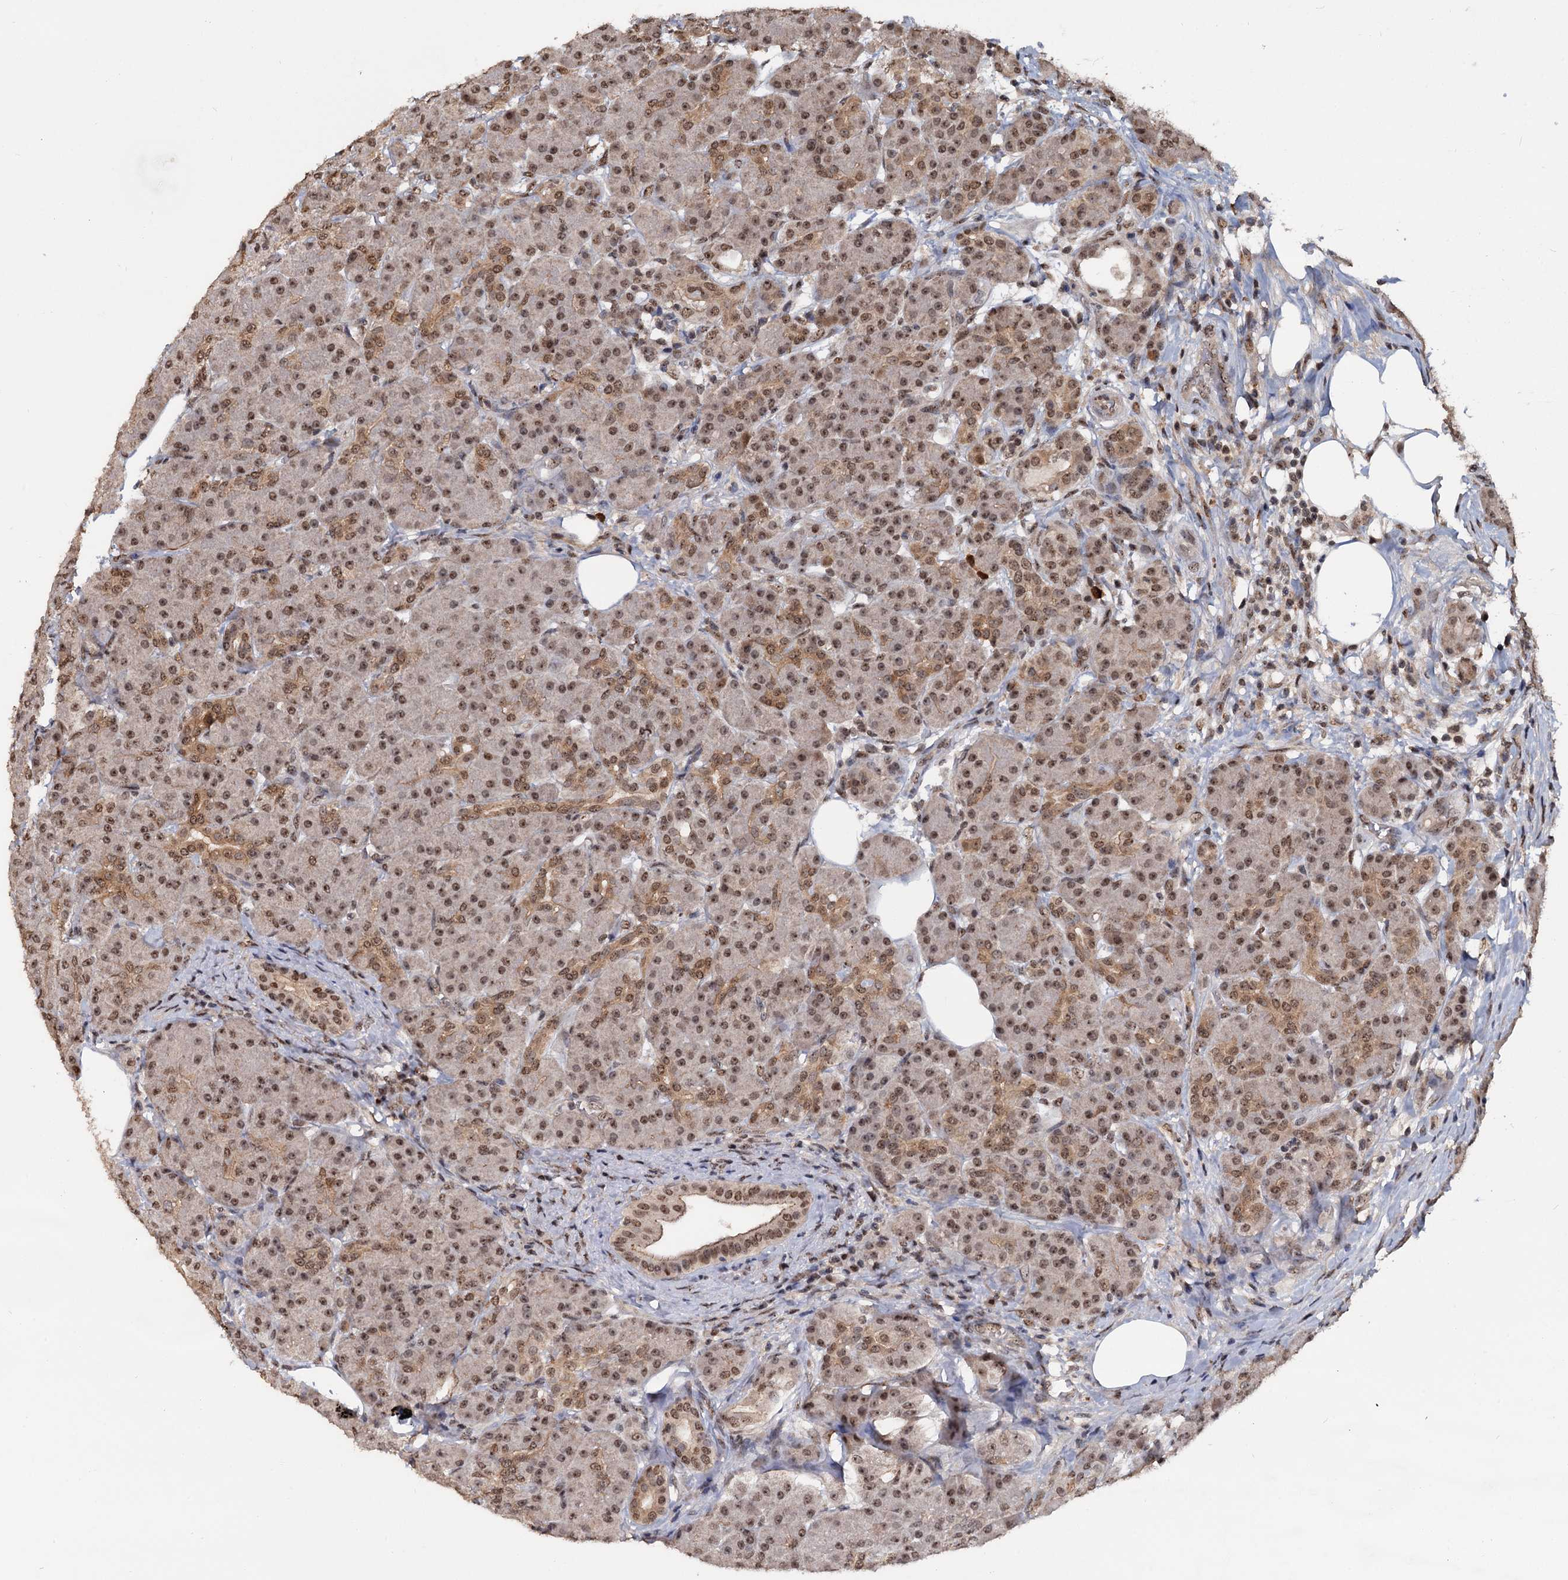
{"staining": {"intensity": "moderate", "quantity": ">75%", "location": "cytoplasmic/membranous,nuclear"}, "tissue": "pancreas", "cell_type": "Exocrine glandular cells", "image_type": "normal", "snomed": [{"axis": "morphology", "description": "Normal tissue, NOS"}, {"axis": "topography", "description": "Pancreas"}], "caption": "High-magnification brightfield microscopy of normal pancreas stained with DAB (3,3'-diaminobenzidine) (brown) and counterstained with hematoxylin (blue). exocrine glandular cells exhibit moderate cytoplasmic/membranous,nuclear positivity is identified in about>75% of cells.", "gene": "FAM216B", "patient": {"sex": "male", "age": 63}}